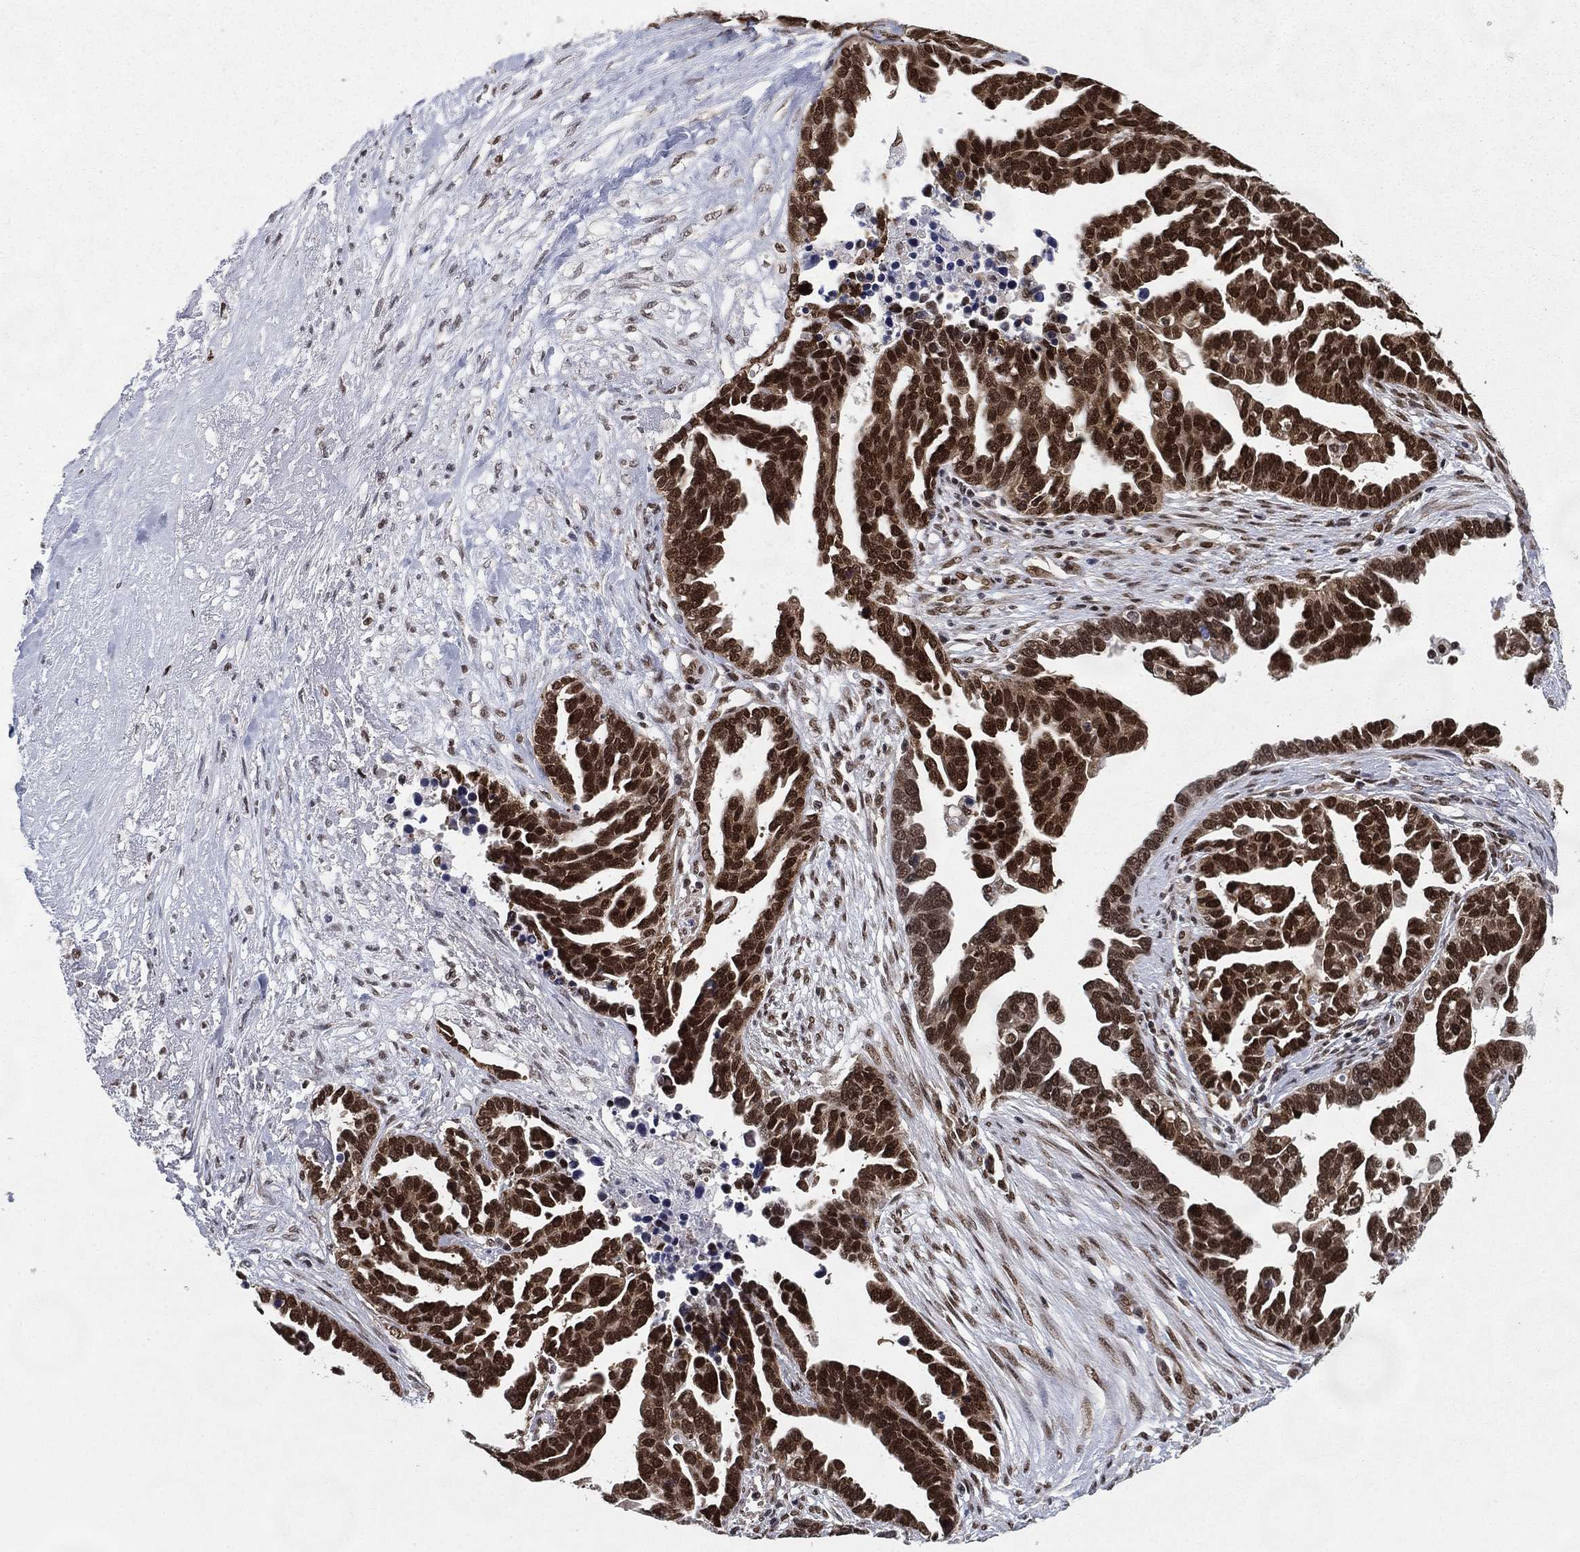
{"staining": {"intensity": "strong", "quantity": ">75%", "location": "nuclear"}, "tissue": "ovarian cancer", "cell_type": "Tumor cells", "image_type": "cancer", "snomed": [{"axis": "morphology", "description": "Cystadenocarcinoma, serous, NOS"}, {"axis": "topography", "description": "Ovary"}], "caption": "Protein staining exhibits strong nuclear staining in approximately >75% of tumor cells in ovarian cancer (serous cystadenocarcinoma).", "gene": "FUBP3", "patient": {"sex": "female", "age": 54}}